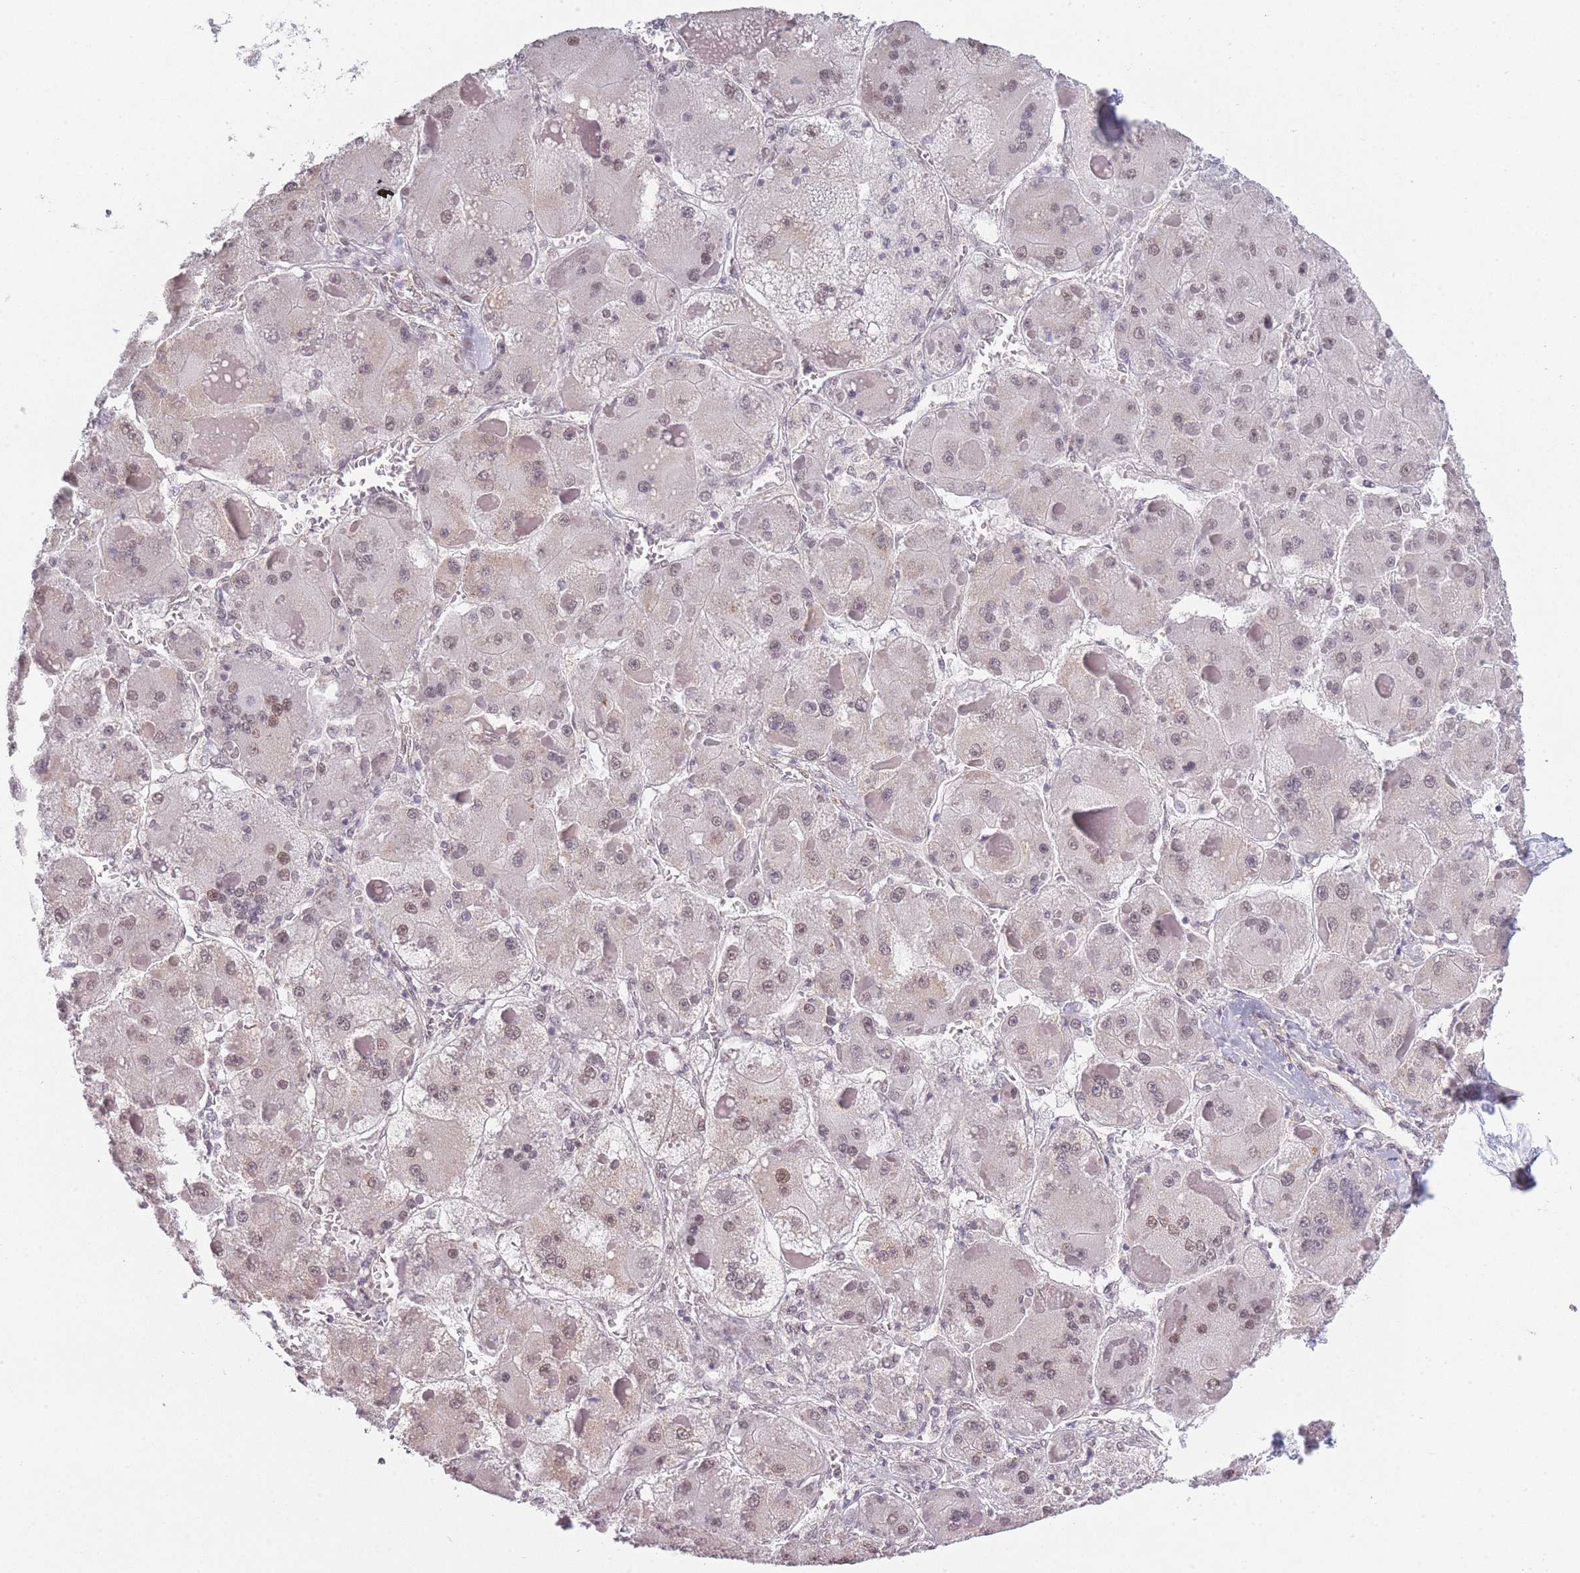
{"staining": {"intensity": "moderate", "quantity": "25%-75%", "location": "nuclear"}, "tissue": "liver cancer", "cell_type": "Tumor cells", "image_type": "cancer", "snomed": [{"axis": "morphology", "description": "Carcinoma, Hepatocellular, NOS"}, {"axis": "topography", "description": "Liver"}], "caption": "Immunohistochemistry (IHC) image of hepatocellular carcinoma (liver) stained for a protein (brown), which exhibits medium levels of moderate nuclear positivity in approximately 25%-75% of tumor cells.", "gene": "SIN3B", "patient": {"sex": "female", "age": 73}}